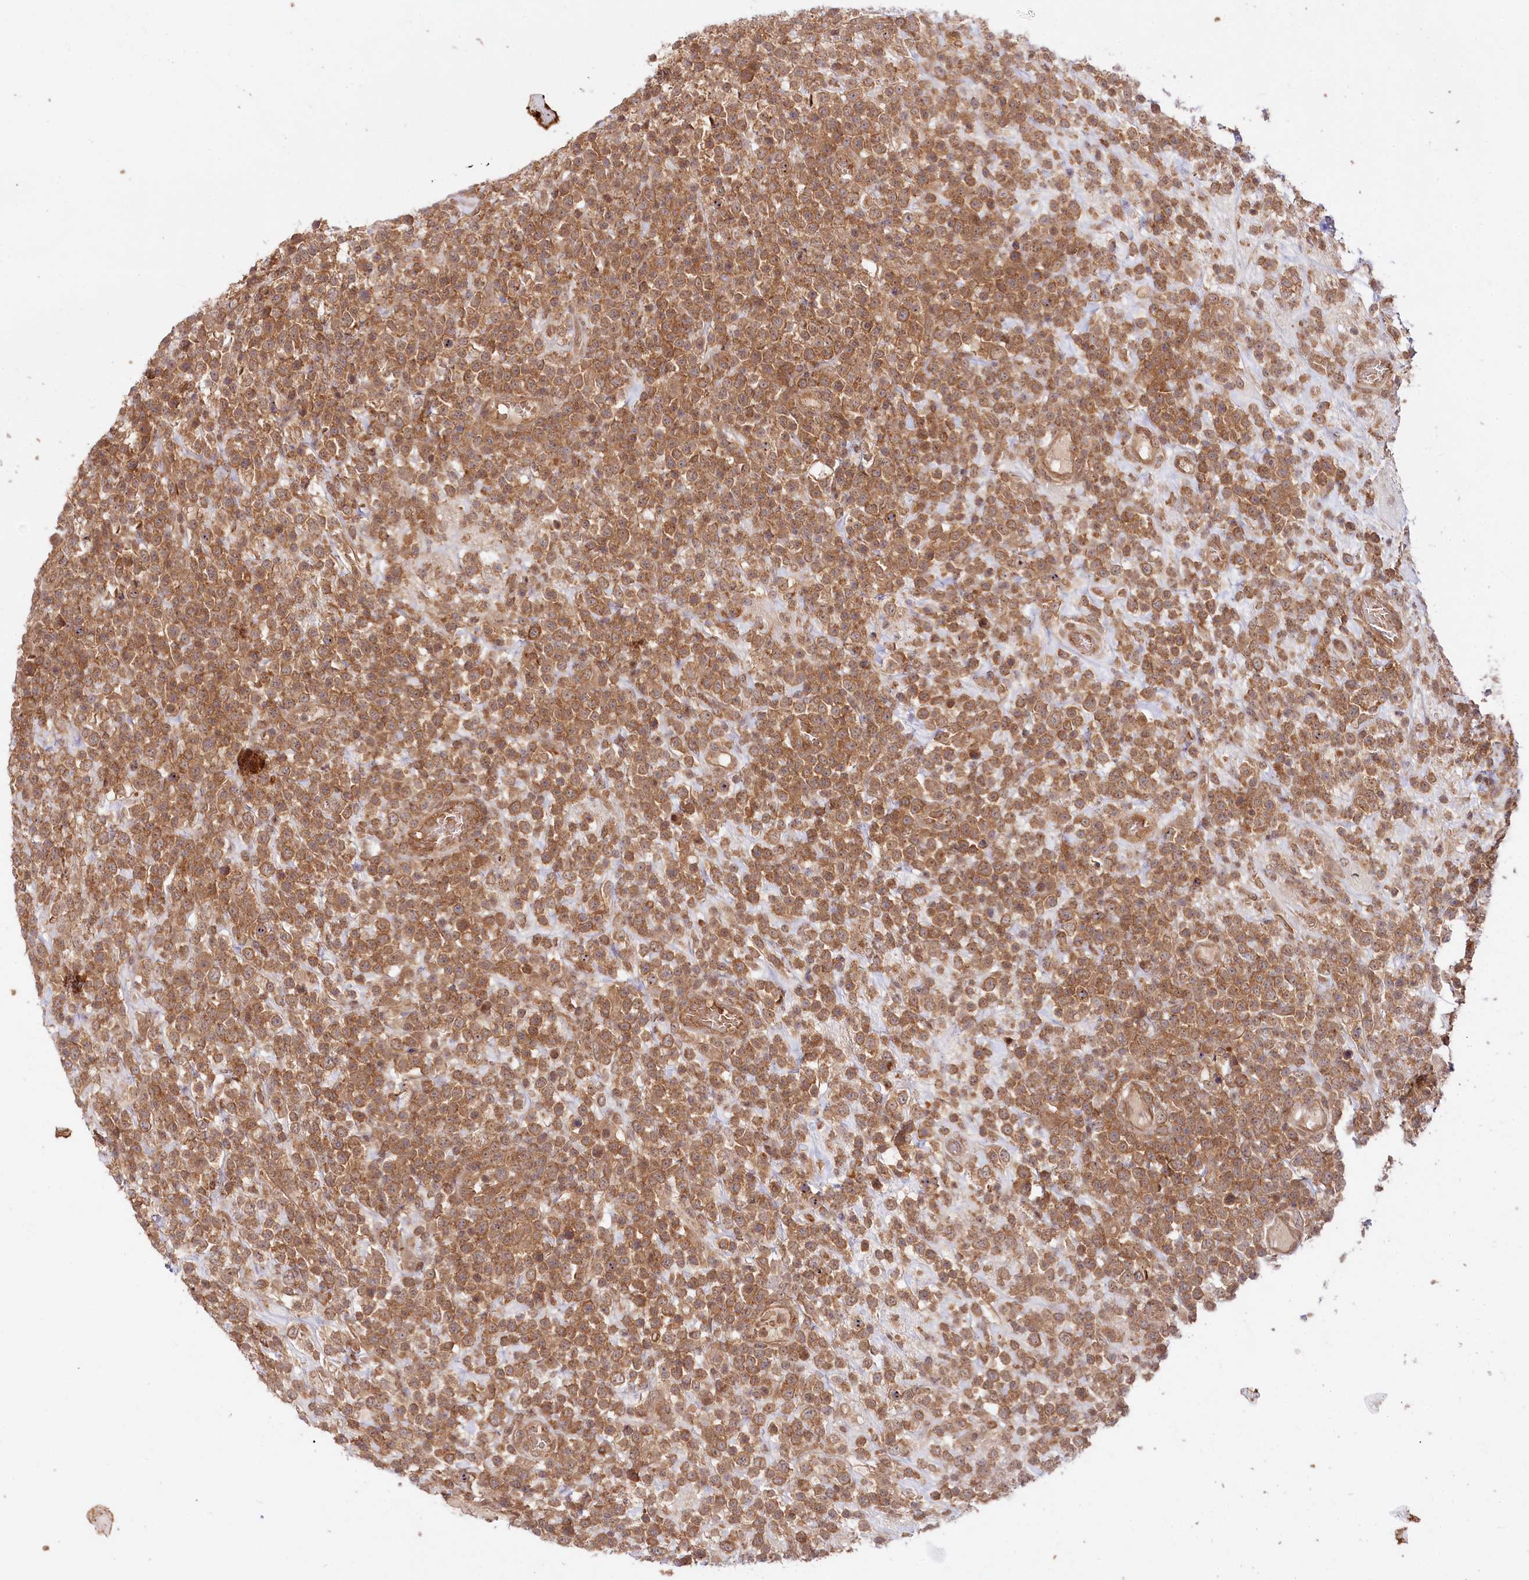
{"staining": {"intensity": "moderate", "quantity": ">75%", "location": "cytoplasmic/membranous"}, "tissue": "lymphoma", "cell_type": "Tumor cells", "image_type": "cancer", "snomed": [{"axis": "morphology", "description": "Malignant lymphoma, non-Hodgkin's type, High grade"}, {"axis": "topography", "description": "Colon"}], "caption": "This micrograph reveals IHC staining of malignant lymphoma, non-Hodgkin's type (high-grade), with medium moderate cytoplasmic/membranous expression in about >75% of tumor cells.", "gene": "CCDC65", "patient": {"sex": "female", "age": 53}}